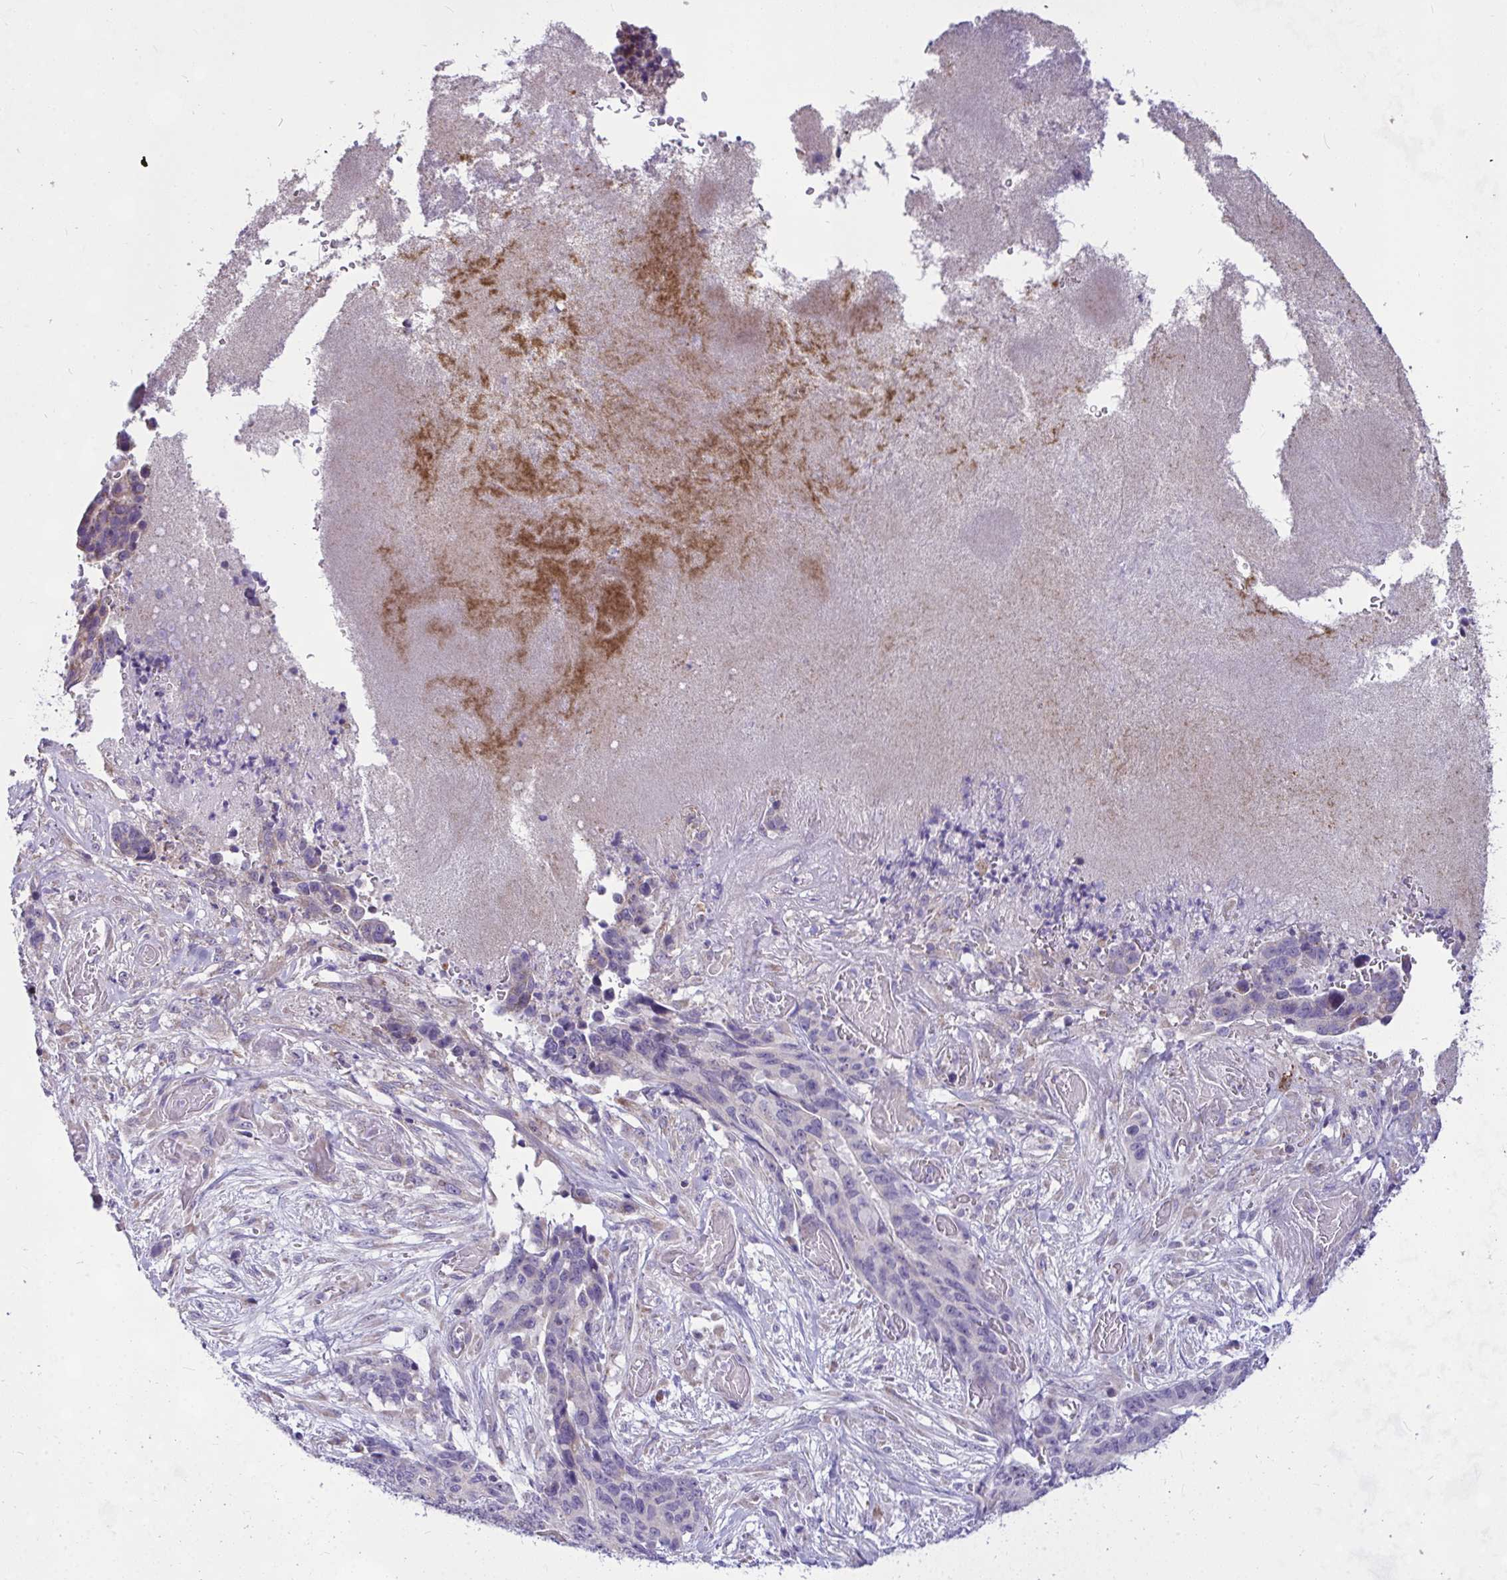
{"staining": {"intensity": "negative", "quantity": "none", "location": "none"}, "tissue": "stomach cancer", "cell_type": "Tumor cells", "image_type": "cancer", "snomed": [{"axis": "morphology", "description": "Normal tissue, NOS"}, {"axis": "morphology", "description": "Adenocarcinoma, NOS"}, {"axis": "topography", "description": "Stomach"}], "caption": "IHC histopathology image of neoplastic tissue: human stomach adenocarcinoma stained with DAB shows no significant protein staining in tumor cells.", "gene": "CEP63", "patient": {"sex": "female", "age": 64}}